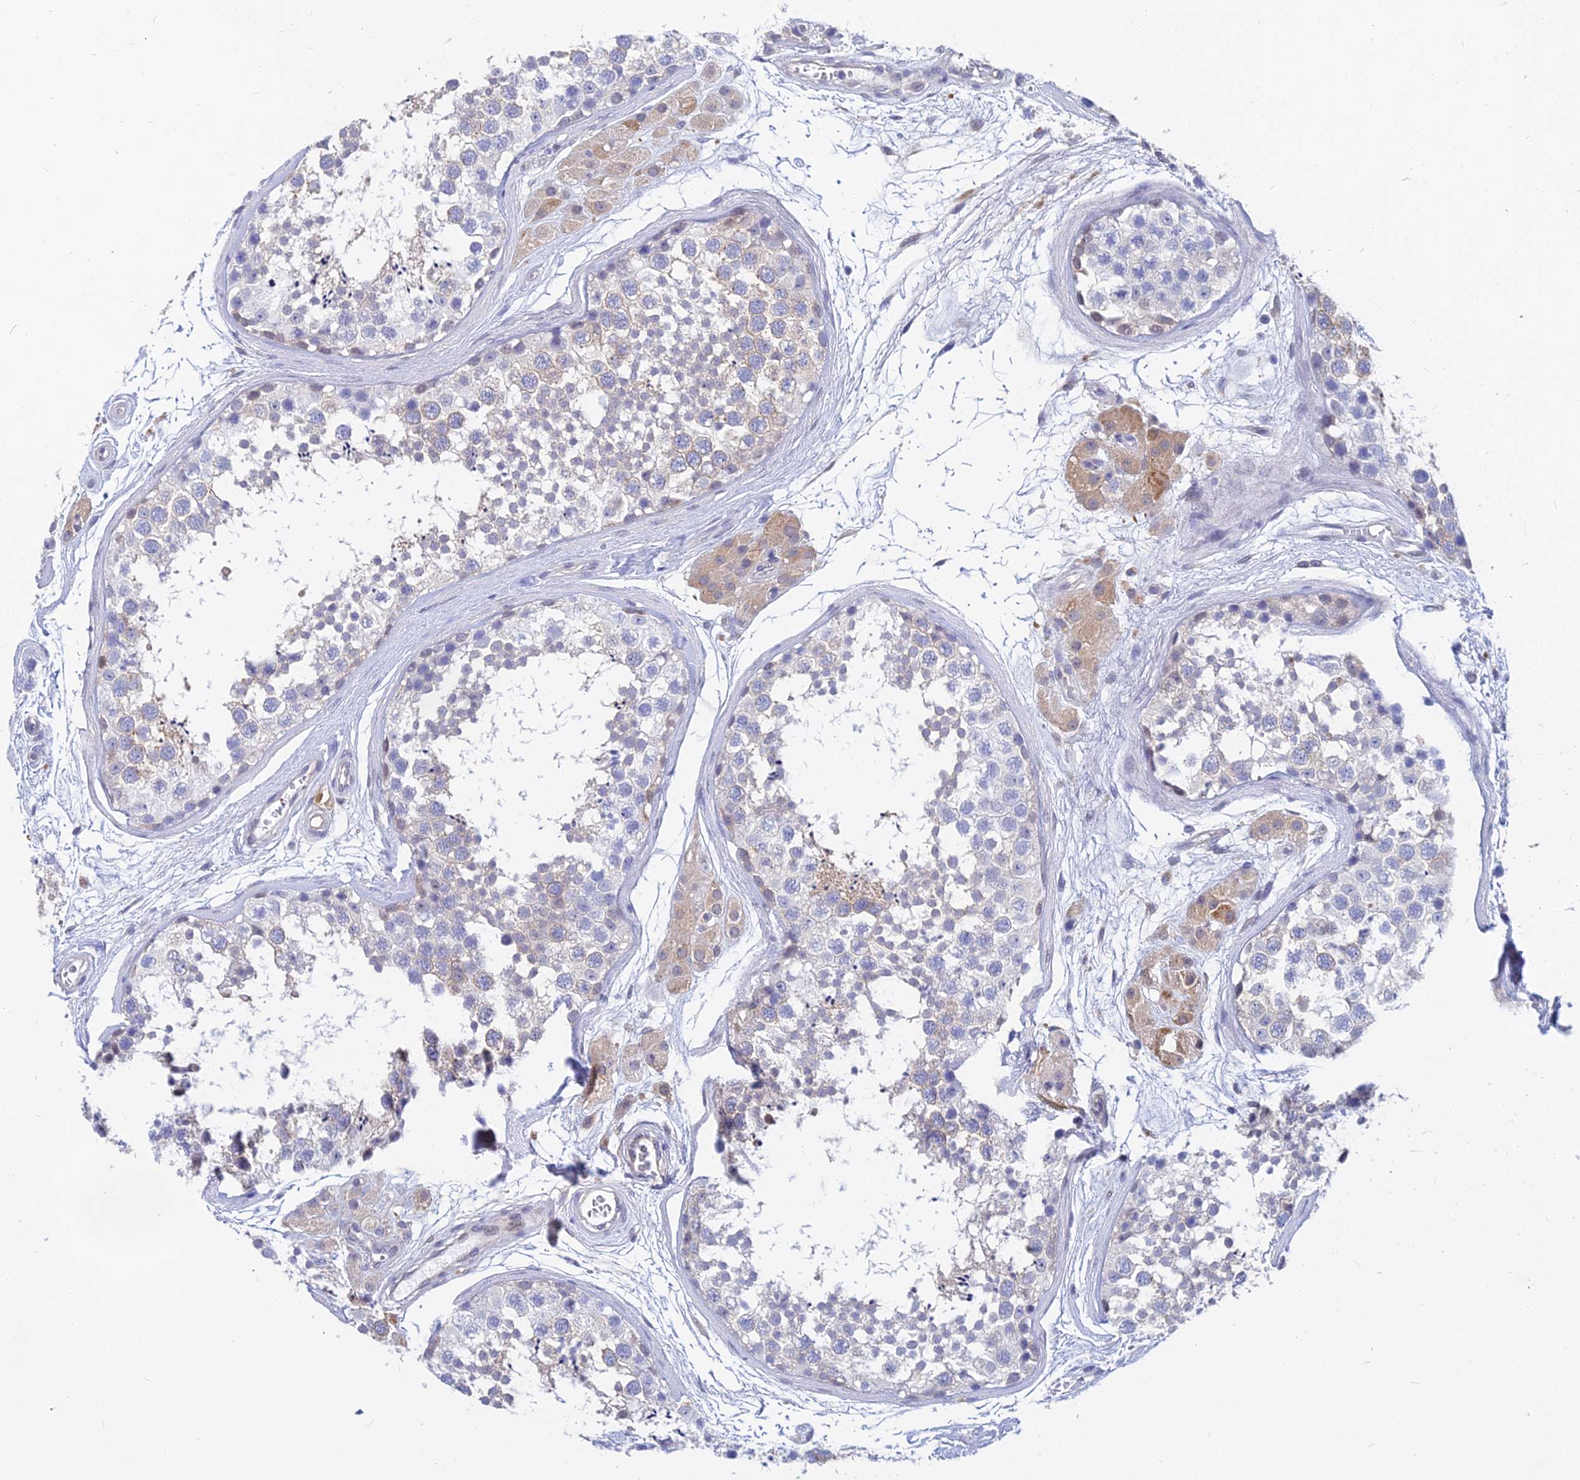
{"staining": {"intensity": "weak", "quantity": "<25%", "location": "cytoplasmic/membranous"}, "tissue": "testis", "cell_type": "Cells in seminiferous ducts", "image_type": "normal", "snomed": [{"axis": "morphology", "description": "Normal tissue, NOS"}, {"axis": "topography", "description": "Testis"}], "caption": "Human testis stained for a protein using IHC demonstrates no positivity in cells in seminiferous ducts.", "gene": "B3GALT4", "patient": {"sex": "male", "age": 56}}